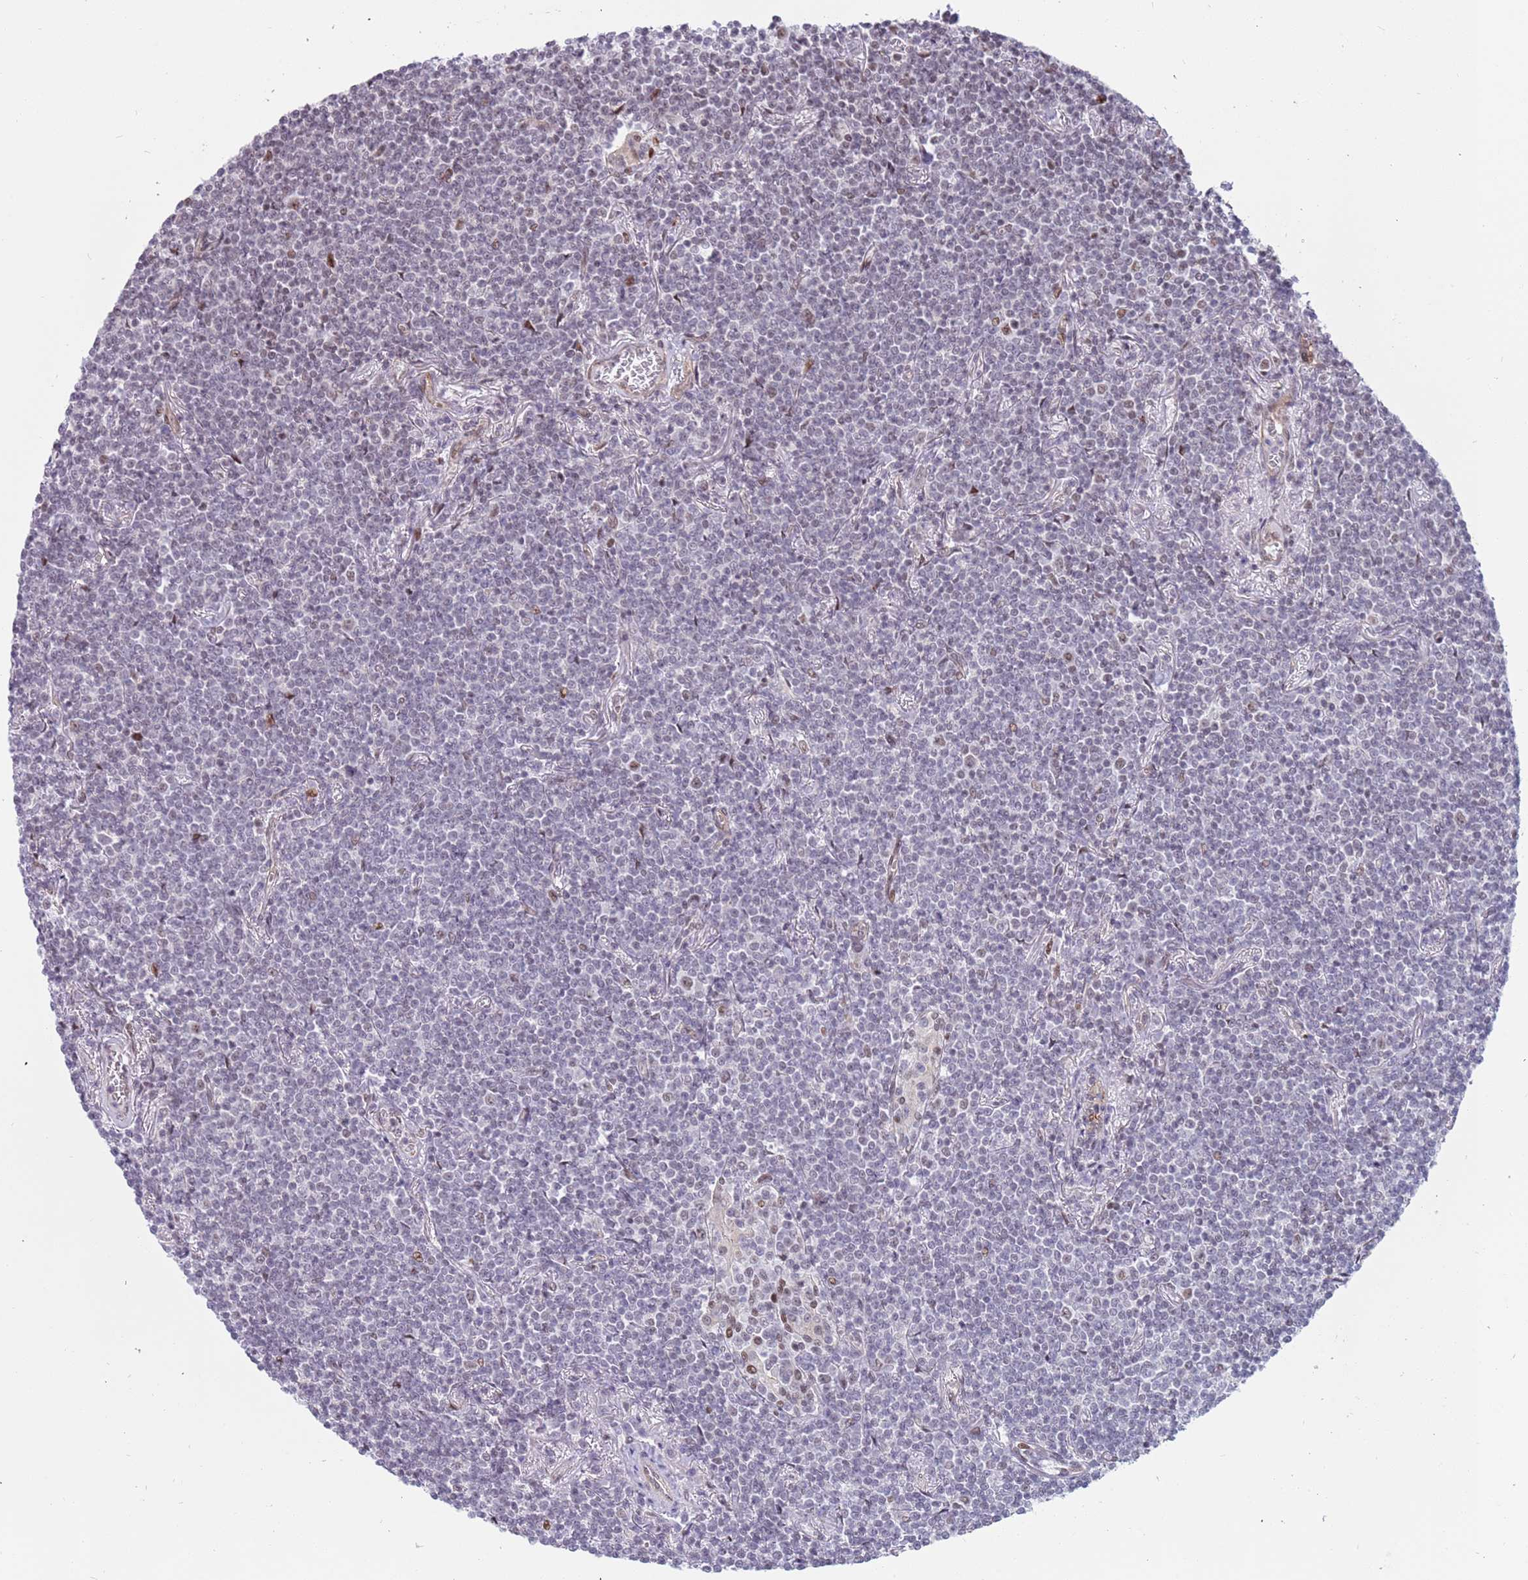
{"staining": {"intensity": "negative", "quantity": "none", "location": "none"}, "tissue": "lymphoma", "cell_type": "Tumor cells", "image_type": "cancer", "snomed": [{"axis": "morphology", "description": "Malignant lymphoma, non-Hodgkin's type, Low grade"}, {"axis": "topography", "description": "Lung"}], "caption": "Tumor cells show no significant positivity in low-grade malignant lymphoma, non-Hodgkin's type.", "gene": "LRMDA", "patient": {"sex": "female", "age": 71}}